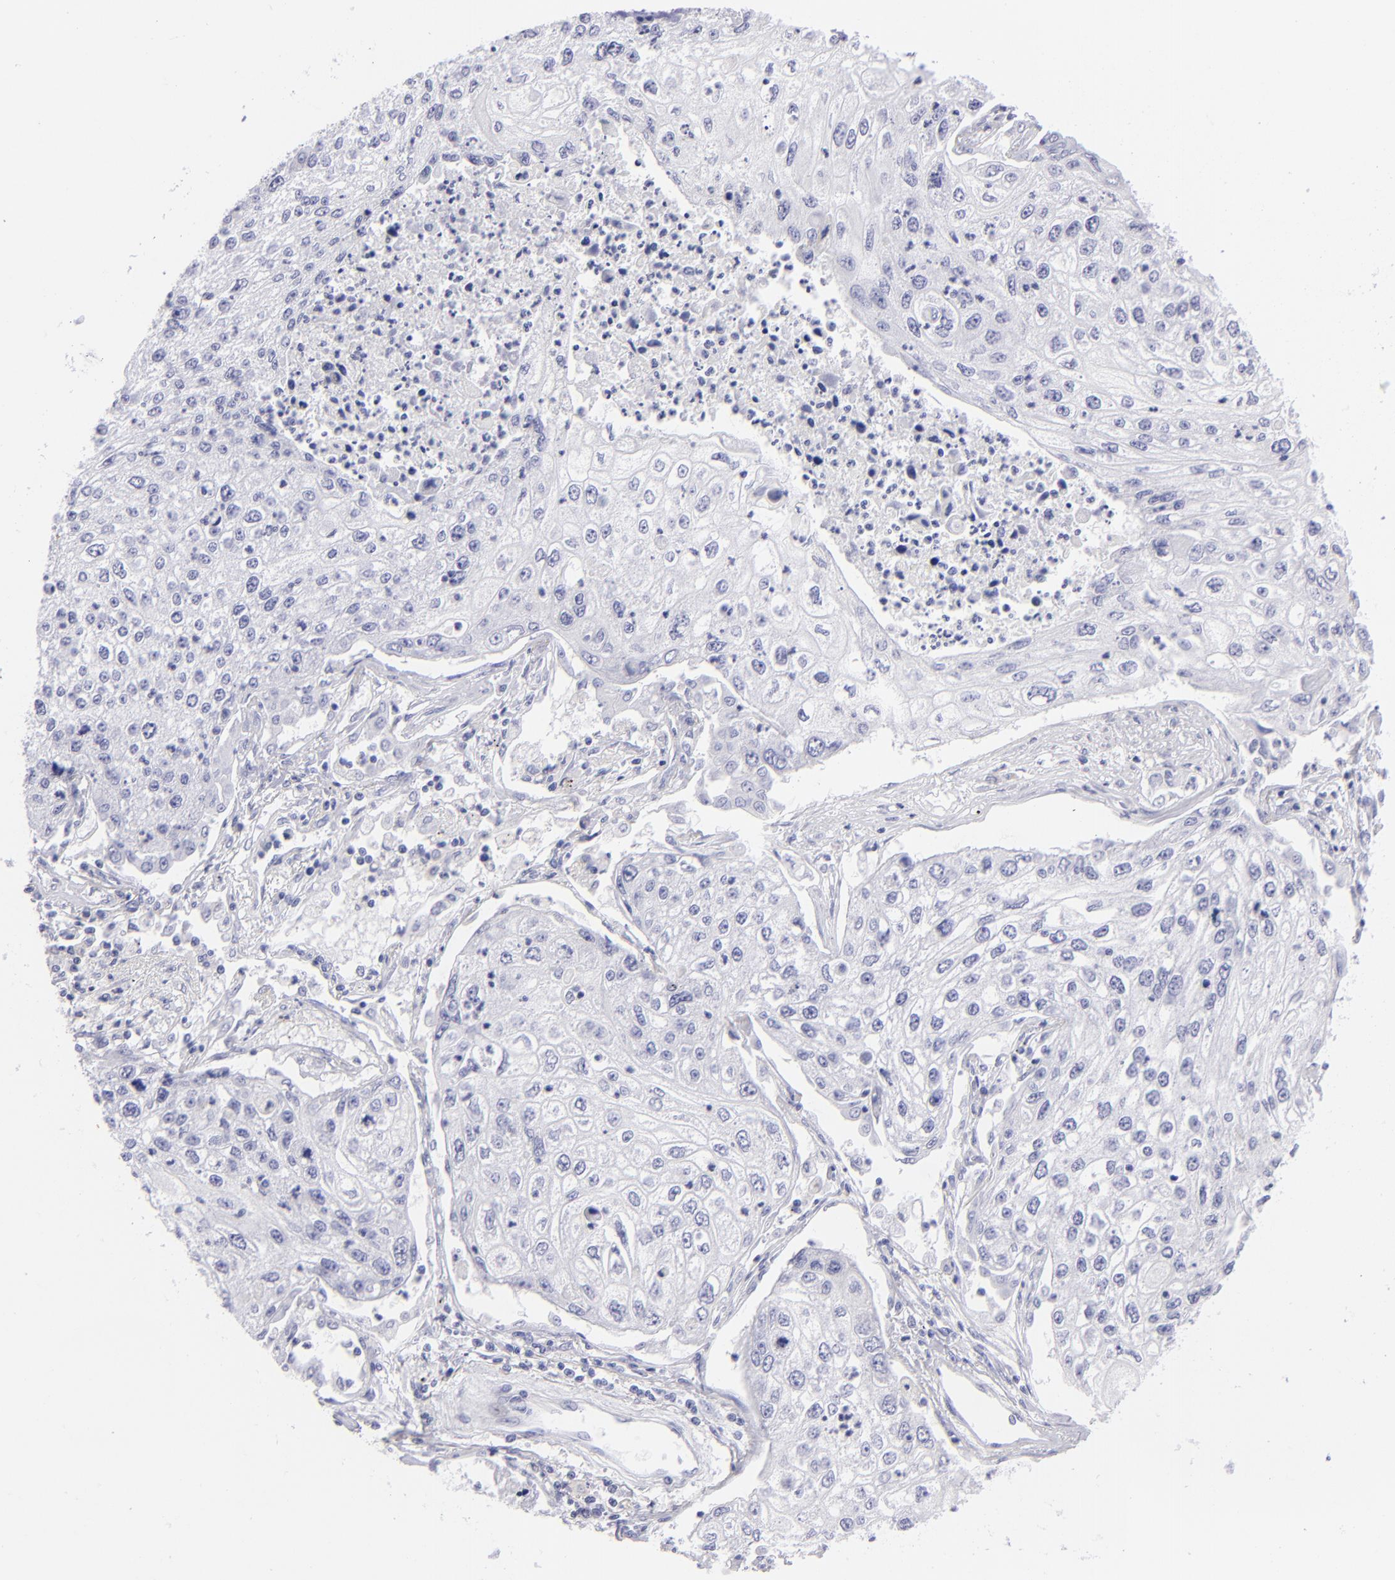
{"staining": {"intensity": "negative", "quantity": "none", "location": "none"}, "tissue": "lung cancer", "cell_type": "Tumor cells", "image_type": "cancer", "snomed": [{"axis": "morphology", "description": "Squamous cell carcinoma, NOS"}, {"axis": "topography", "description": "Lung"}], "caption": "High magnification brightfield microscopy of squamous cell carcinoma (lung) stained with DAB (brown) and counterstained with hematoxylin (blue): tumor cells show no significant positivity. (Stains: DAB immunohistochemistry (IHC) with hematoxylin counter stain, Microscopy: brightfield microscopy at high magnification).", "gene": "SLC1A2", "patient": {"sex": "male", "age": 75}}